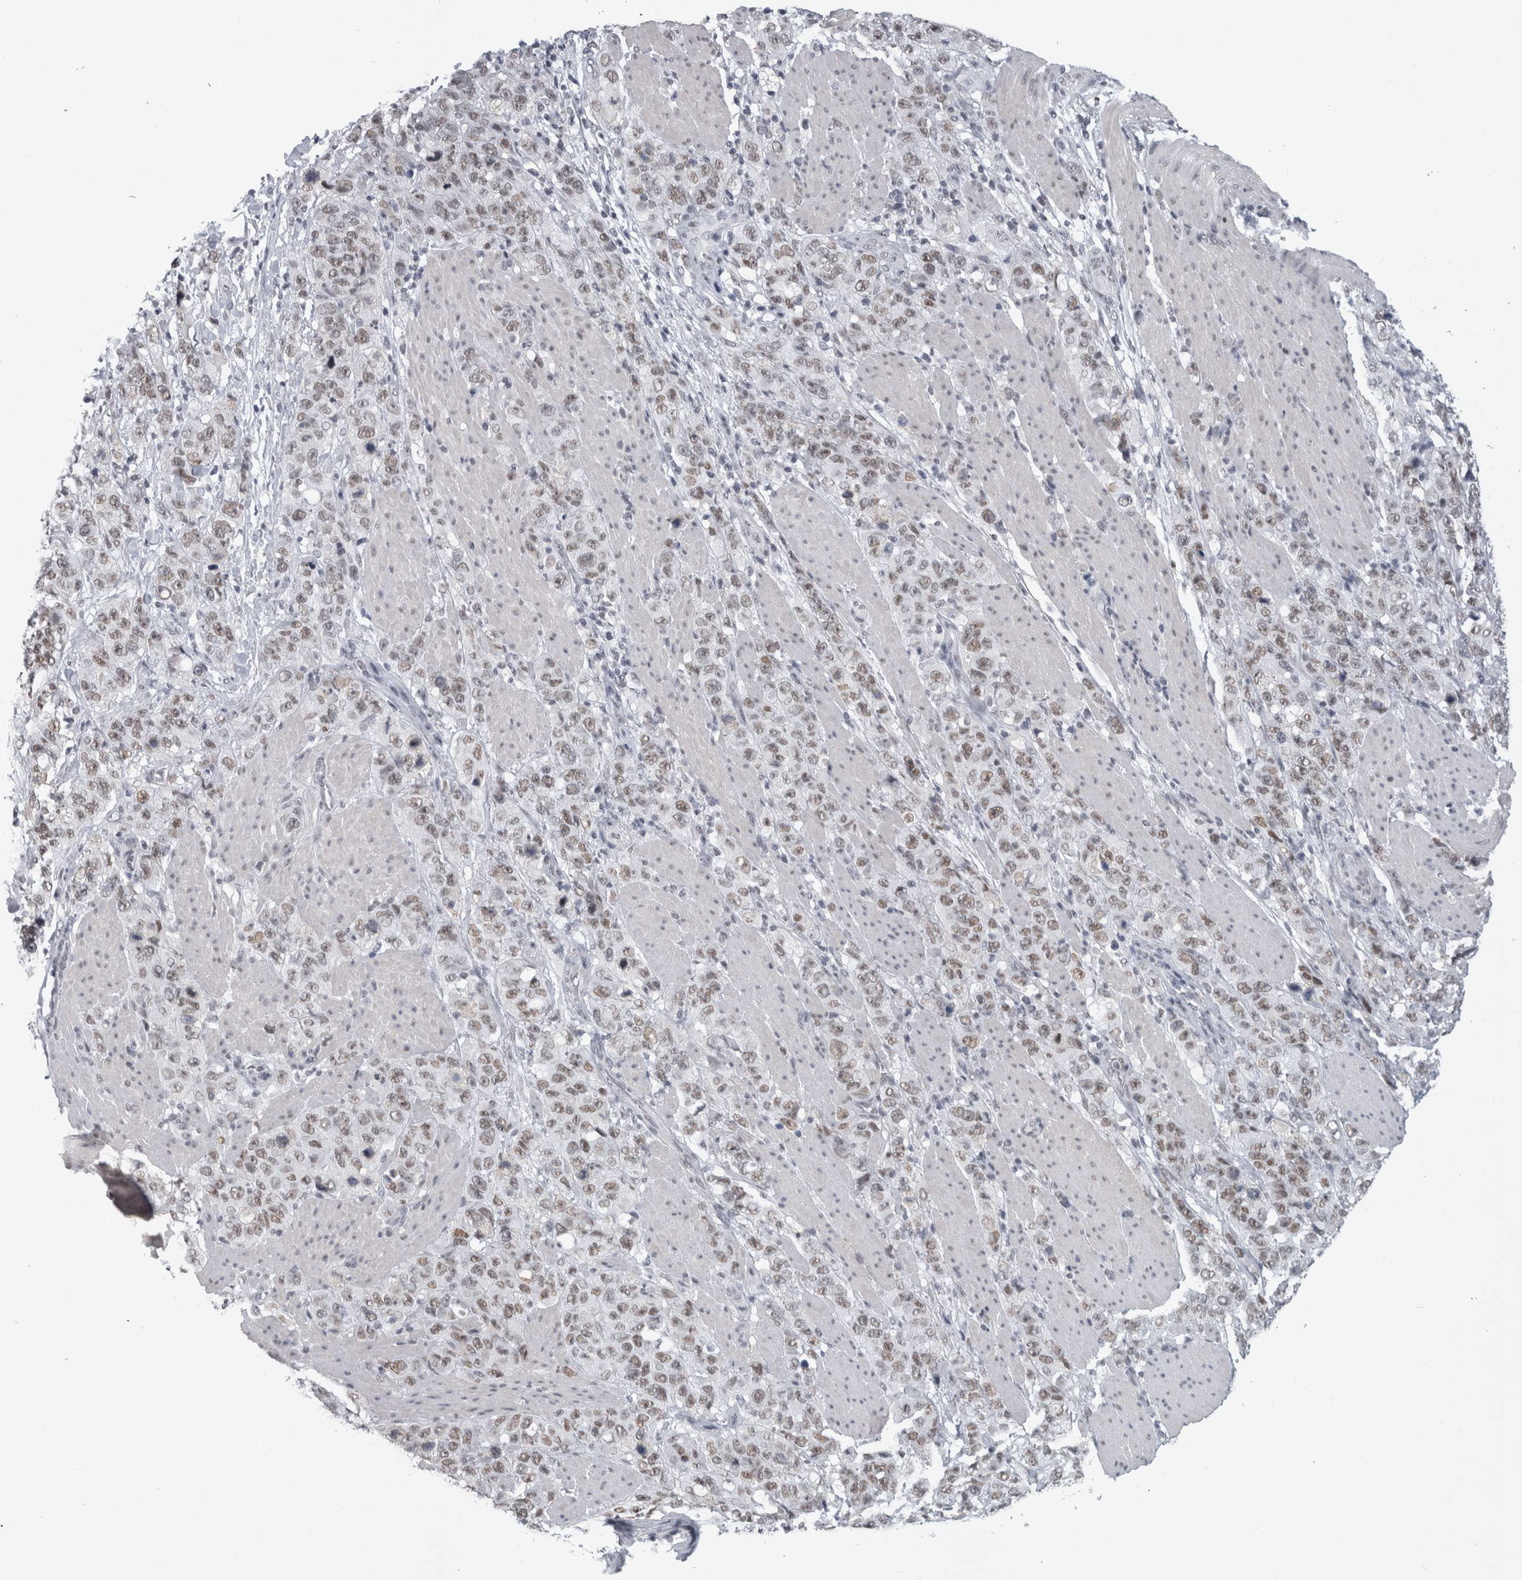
{"staining": {"intensity": "weak", "quantity": ">75%", "location": "nuclear"}, "tissue": "stomach cancer", "cell_type": "Tumor cells", "image_type": "cancer", "snomed": [{"axis": "morphology", "description": "Adenocarcinoma, NOS"}, {"axis": "topography", "description": "Stomach"}], "caption": "A high-resolution histopathology image shows immunohistochemistry (IHC) staining of stomach cancer (adenocarcinoma), which exhibits weak nuclear positivity in approximately >75% of tumor cells.", "gene": "ARID4B", "patient": {"sex": "male", "age": 48}}